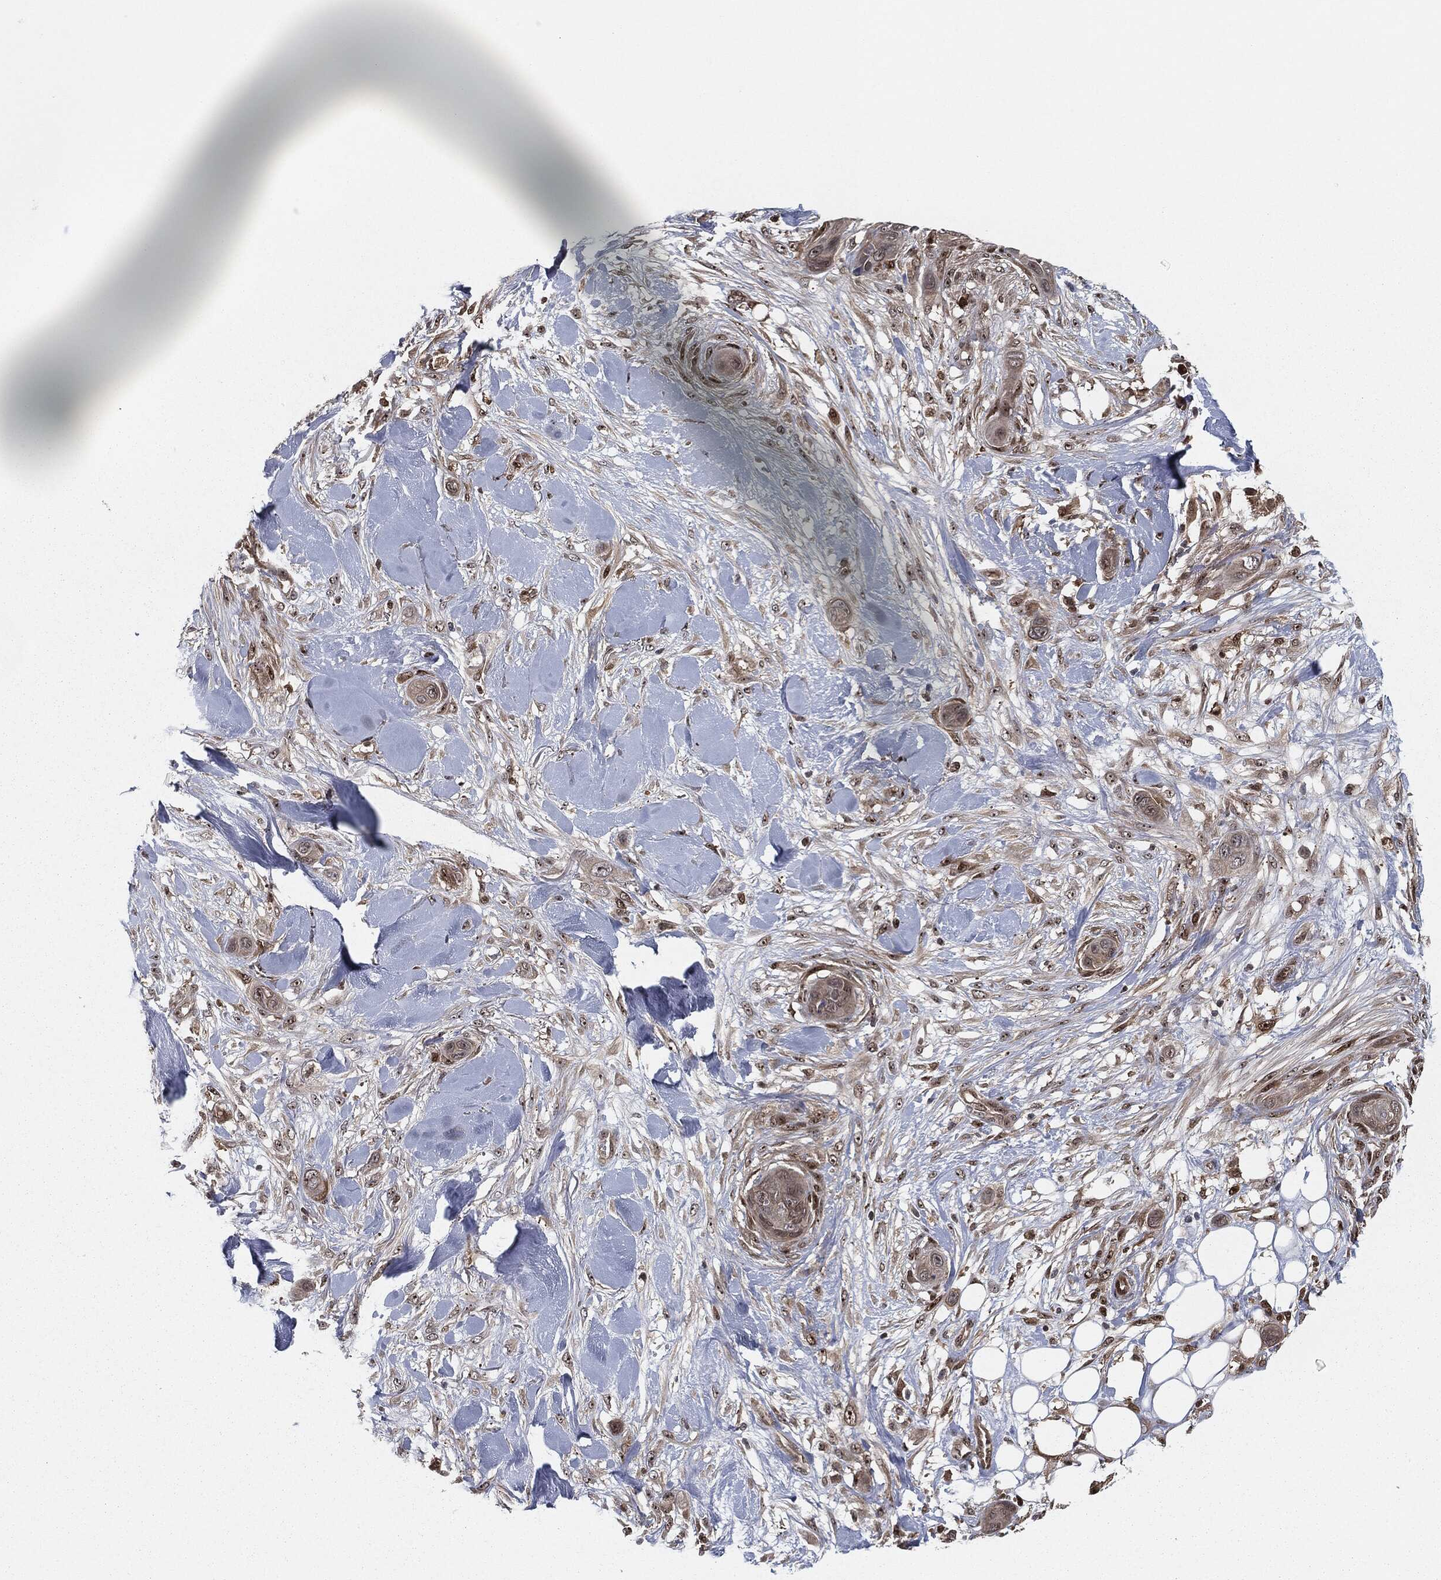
{"staining": {"intensity": "negative", "quantity": "none", "location": "none"}, "tissue": "skin cancer", "cell_type": "Tumor cells", "image_type": "cancer", "snomed": [{"axis": "morphology", "description": "Squamous cell carcinoma, NOS"}, {"axis": "topography", "description": "Skin"}], "caption": "Human skin squamous cell carcinoma stained for a protein using immunohistochemistry exhibits no staining in tumor cells.", "gene": "CAPRIN2", "patient": {"sex": "male", "age": 78}}